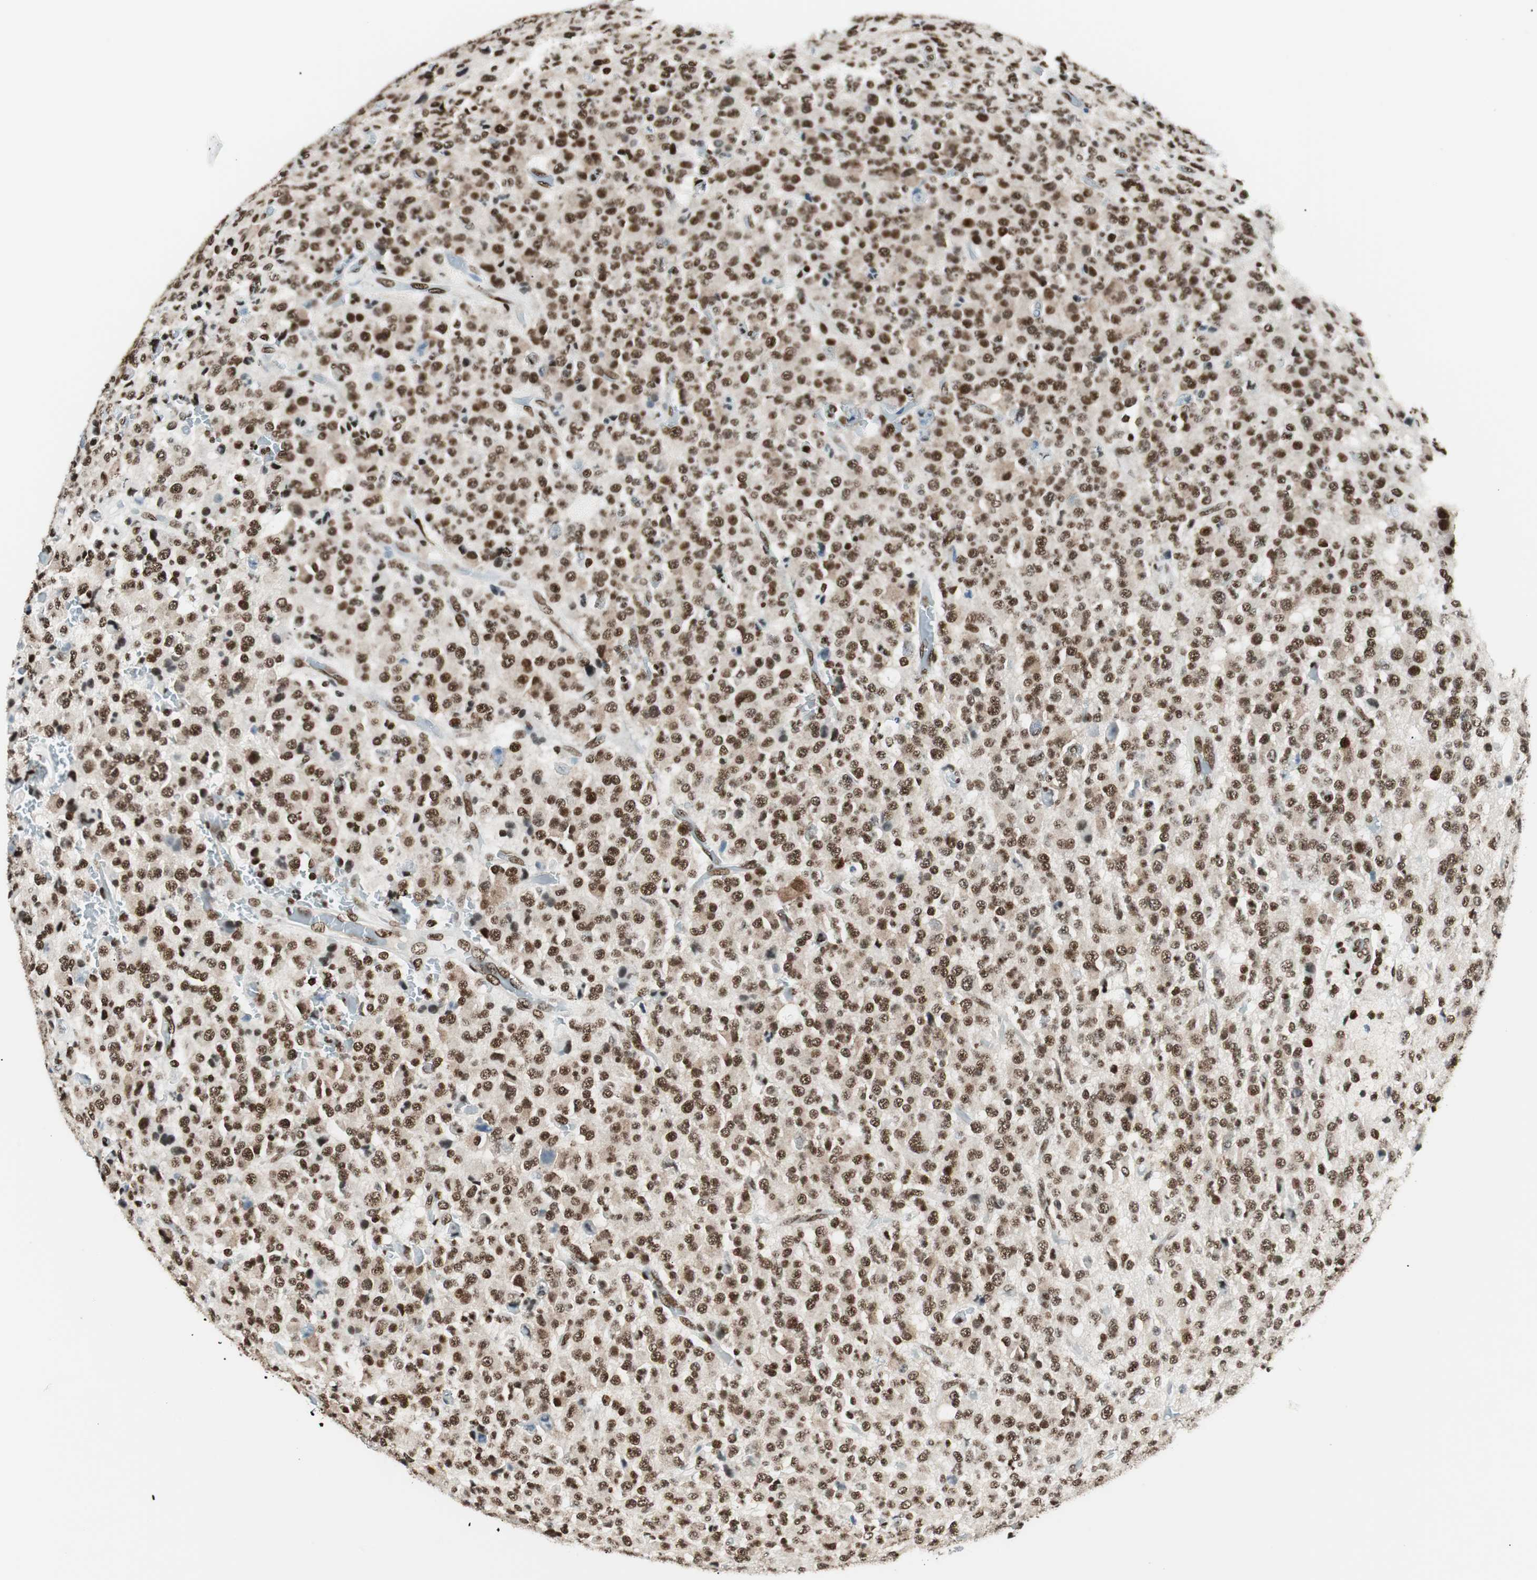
{"staining": {"intensity": "strong", "quantity": ">75%", "location": "nuclear"}, "tissue": "glioma", "cell_type": "Tumor cells", "image_type": "cancer", "snomed": [{"axis": "morphology", "description": "Glioma, malignant, High grade"}, {"axis": "topography", "description": "pancreas cauda"}], "caption": "Human high-grade glioma (malignant) stained with a protein marker exhibits strong staining in tumor cells.", "gene": "EWSR1", "patient": {"sex": "male", "age": 60}}